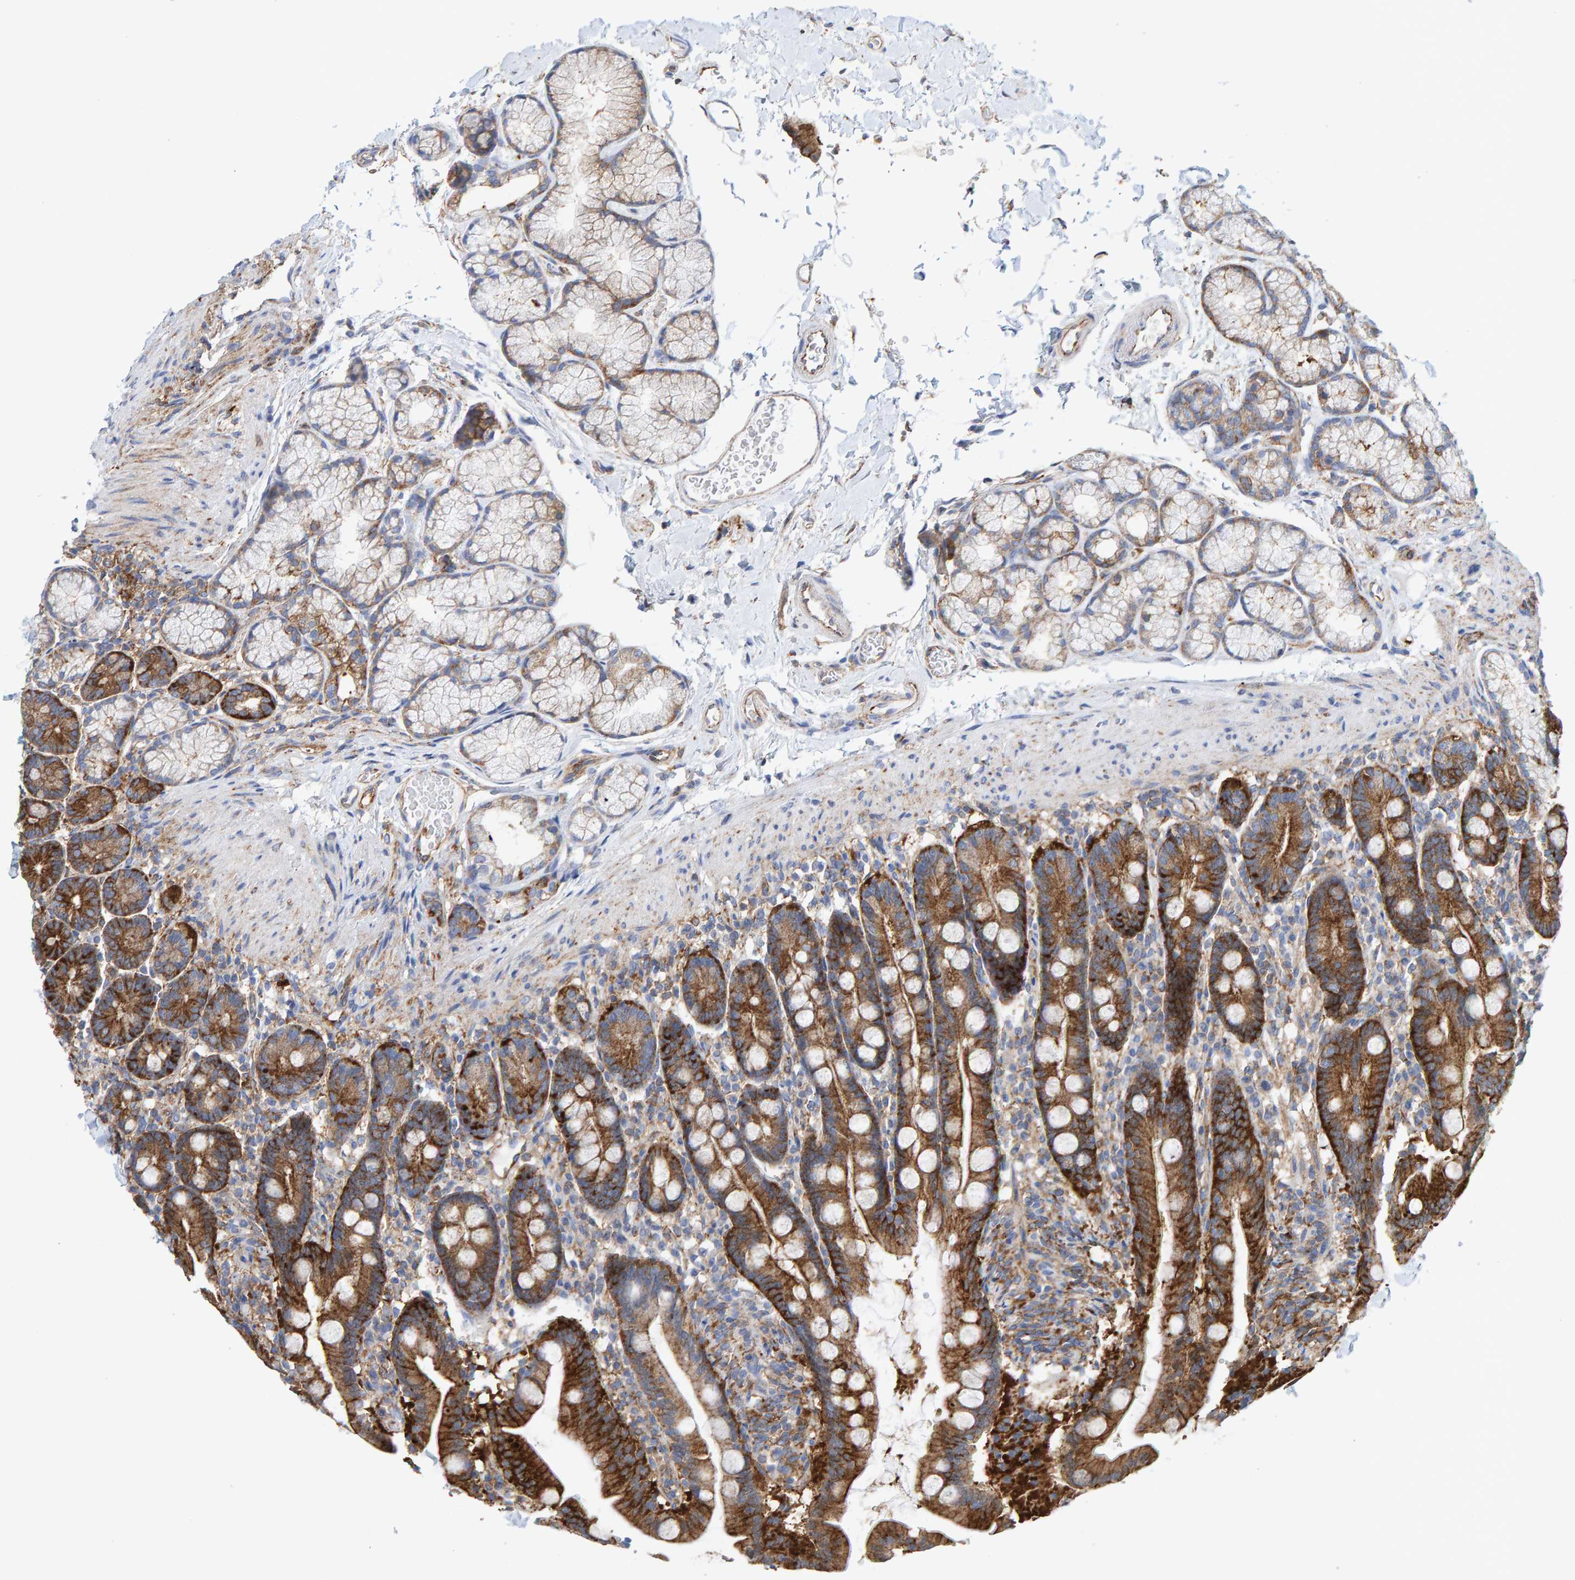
{"staining": {"intensity": "strong", "quantity": ">75%", "location": "cytoplasmic/membranous"}, "tissue": "duodenum", "cell_type": "Glandular cells", "image_type": "normal", "snomed": [{"axis": "morphology", "description": "Normal tissue, NOS"}, {"axis": "topography", "description": "Duodenum"}], "caption": "An immunohistochemistry micrograph of benign tissue is shown. Protein staining in brown highlights strong cytoplasmic/membranous positivity in duodenum within glandular cells.", "gene": "MVP", "patient": {"sex": "male", "age": 54}}